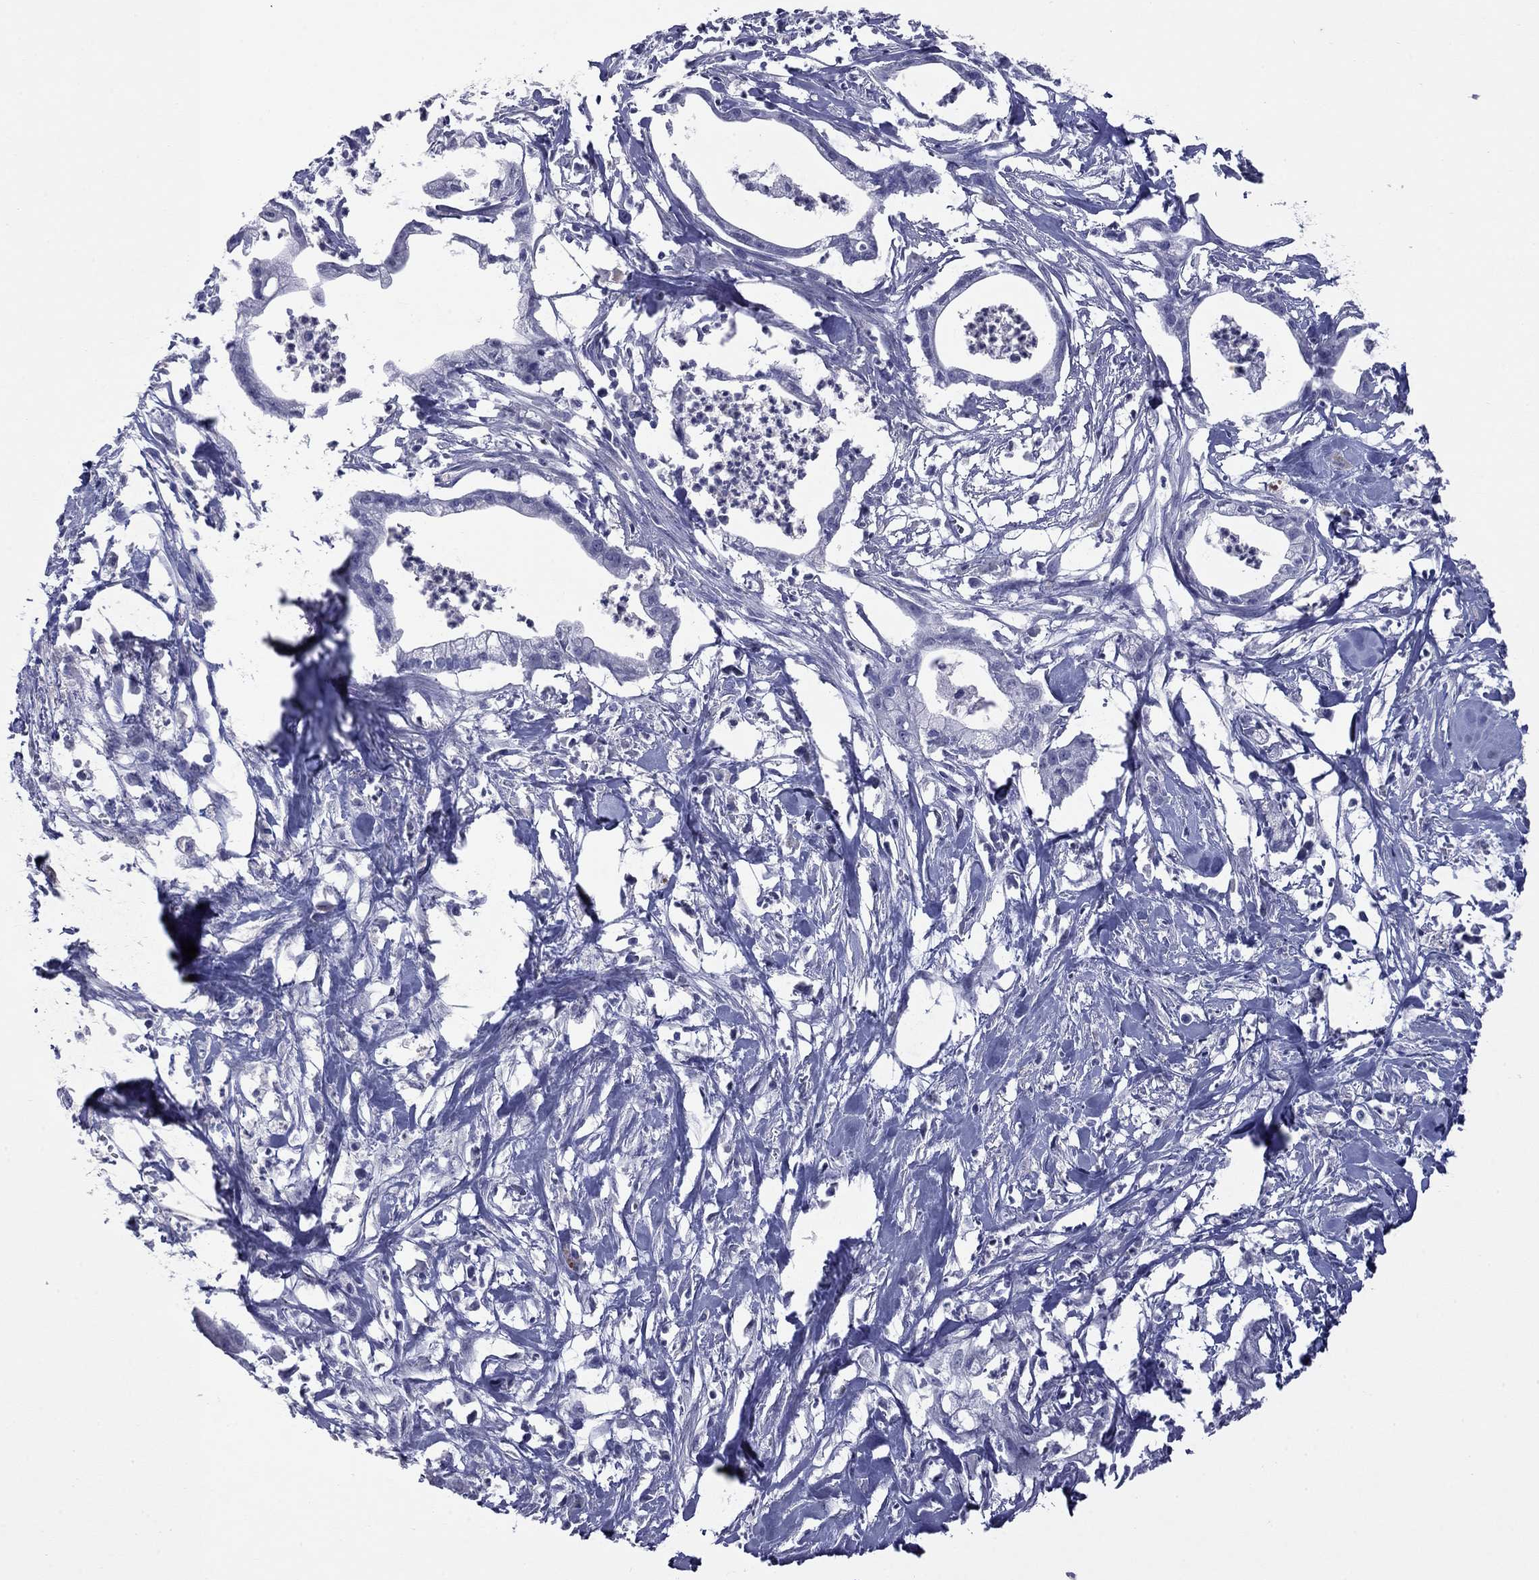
{"staining": {"intensity": "negative", "quantity": "none", "location": "none"}, "tissue": "pancreatic cancer", "cell_type": "Tumor cells", "image_type": "cancer", "snomed": [{"axis": "morphology", "description": "Normal tissue, NOS"}, {"axis": "morphology", "description": "Adenocarcinoma, NOS"}, {"axis": "topography", "description": "Pancreas"}], "caption": "Tumor cells are negative for brown protein staining in adenocarcinoma (pancreatic).", "gene": "CFAP119", "patient": {"sex": "female", "age": 58}}